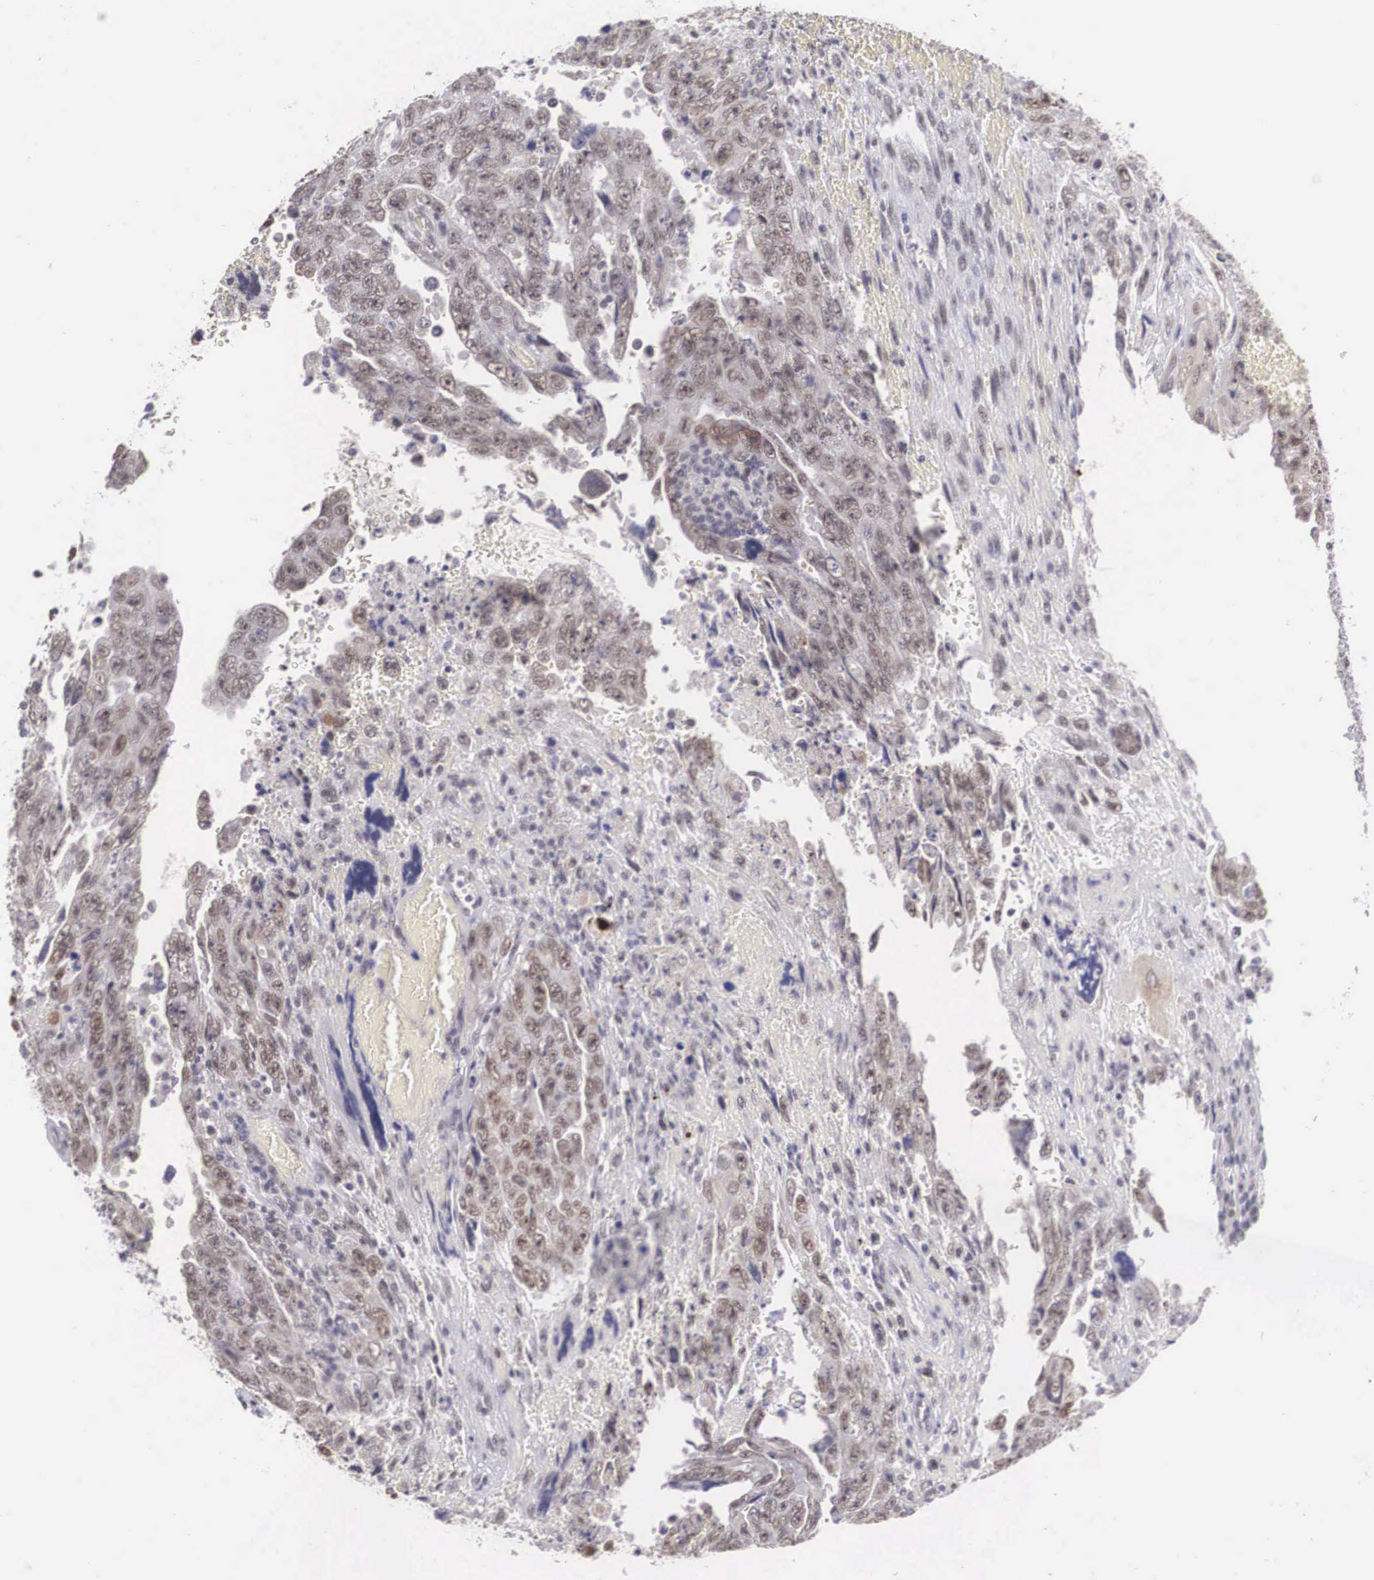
{"staining": {"intensity": "weak", "quantity": "25%-75%", "location": "cytoplasmic/membranous,nuclear"}, "tissue": "testis cancer", "cell_type": "Tumor cells", "image_type": "cancer", "snomed": [{"axis": "morphology", "description": "Carcinoma, Embryonal, NOS"}, {"axis": "topography", "description": "Testis"}], "caption": "High-power microscopy captured an IHC histopathology image of testis cancer (embryonal carcinoma), revealing weak cytoplasmic/membranous and nuclear expression in approximately 25%-75% of tumor cells.", "gene": "NINL", "patient": {"sex": "male", "age": 28}}